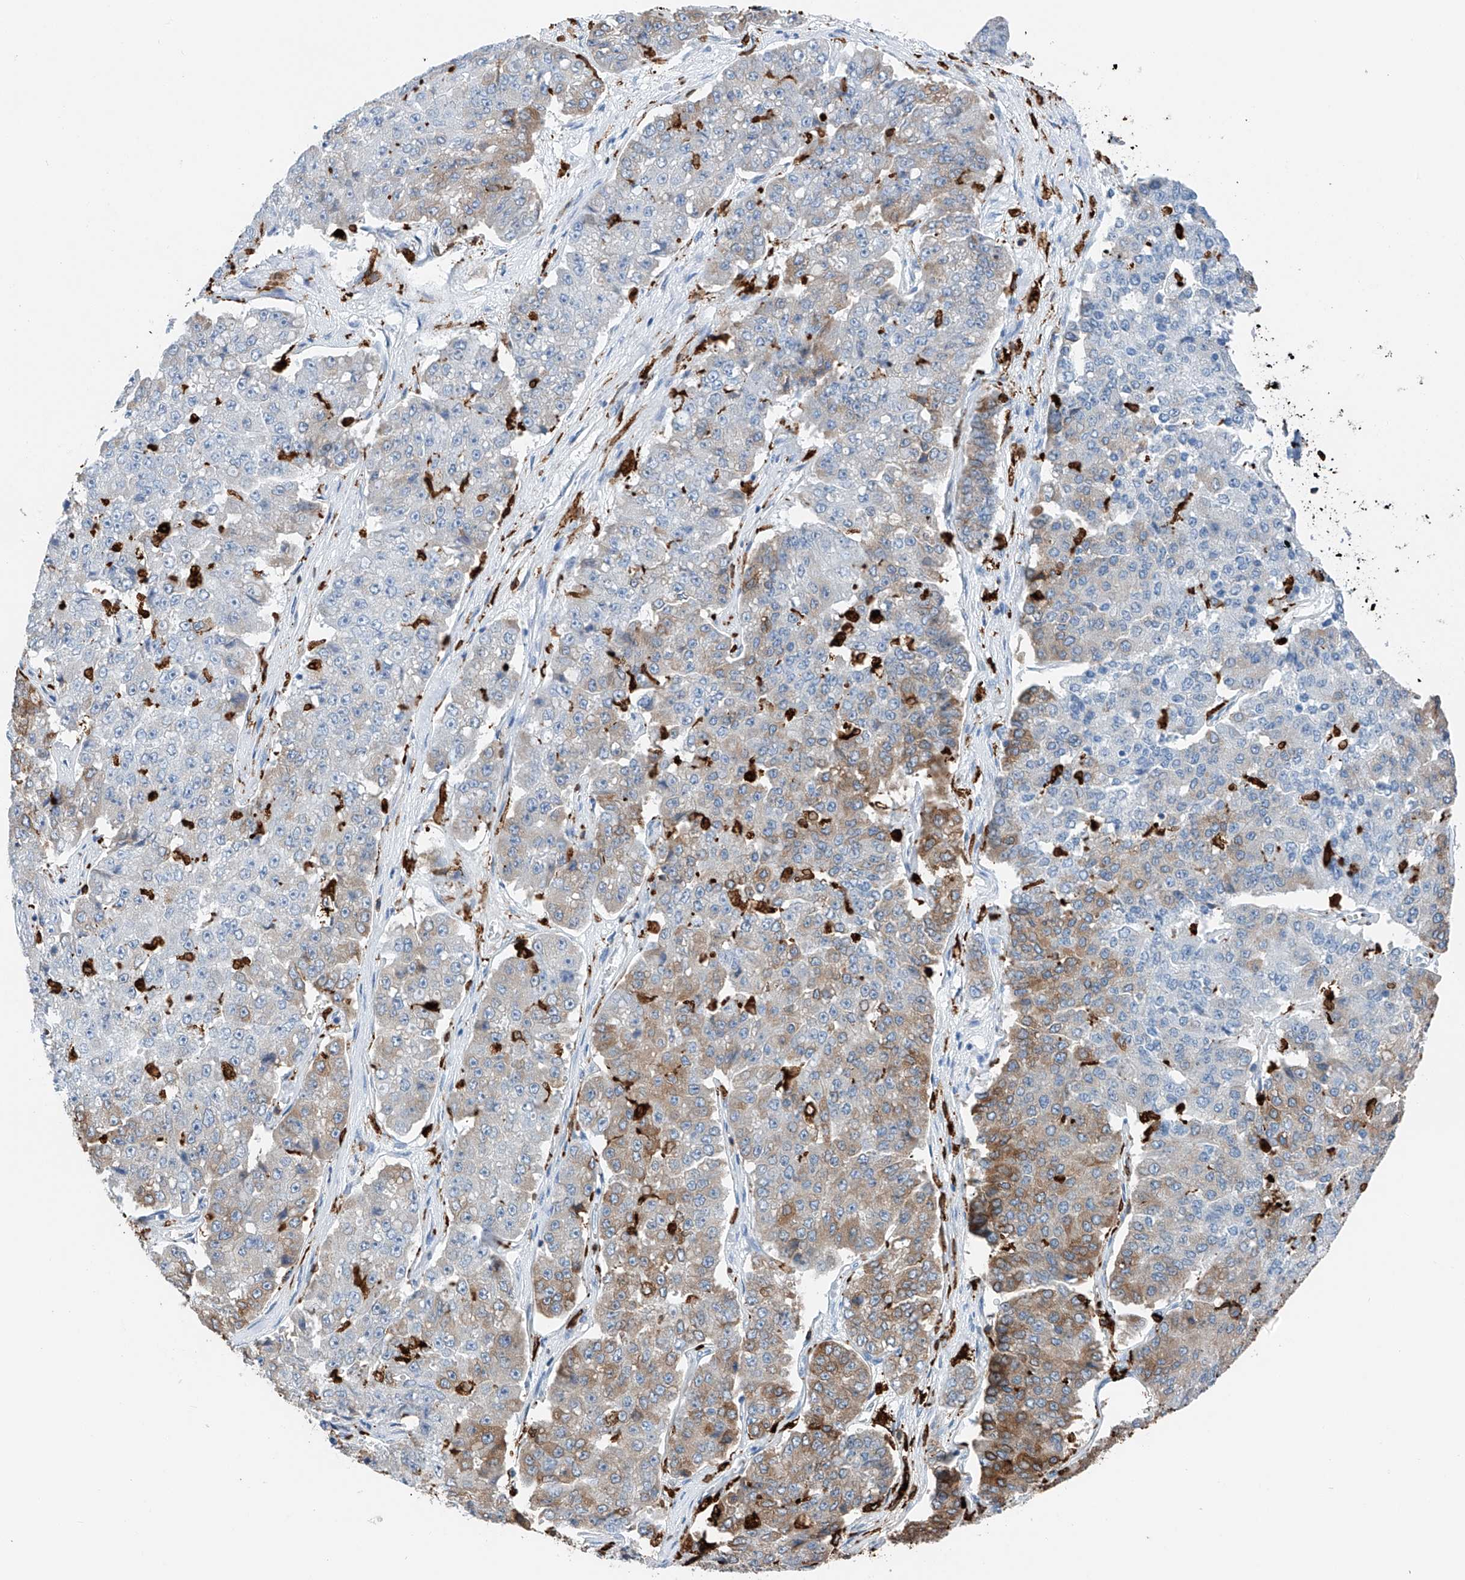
{"staining": {"intensity": "moderate", "quantity": "<25%", "location": "cytoplasmic/membranous"}, "tissue": "pancreatic cancer", "cell_type": "Tumor cells", "image_type": "cancer", "snomed": [{"axis": "morphology", "description": "Adenocarcinoma, NOS"}, {"axis": "topography", "description": "Pancreas"}], "caption": "Approximately <25% of tumor cells in human pancreatic adenocarcinoma demonstrate moderate cytoplasmic/membranous protein expression as visualized by brown immunohistochemical staining.", "gene": "TBXAS1", "patient": {"sex": "male", "age": 50}}